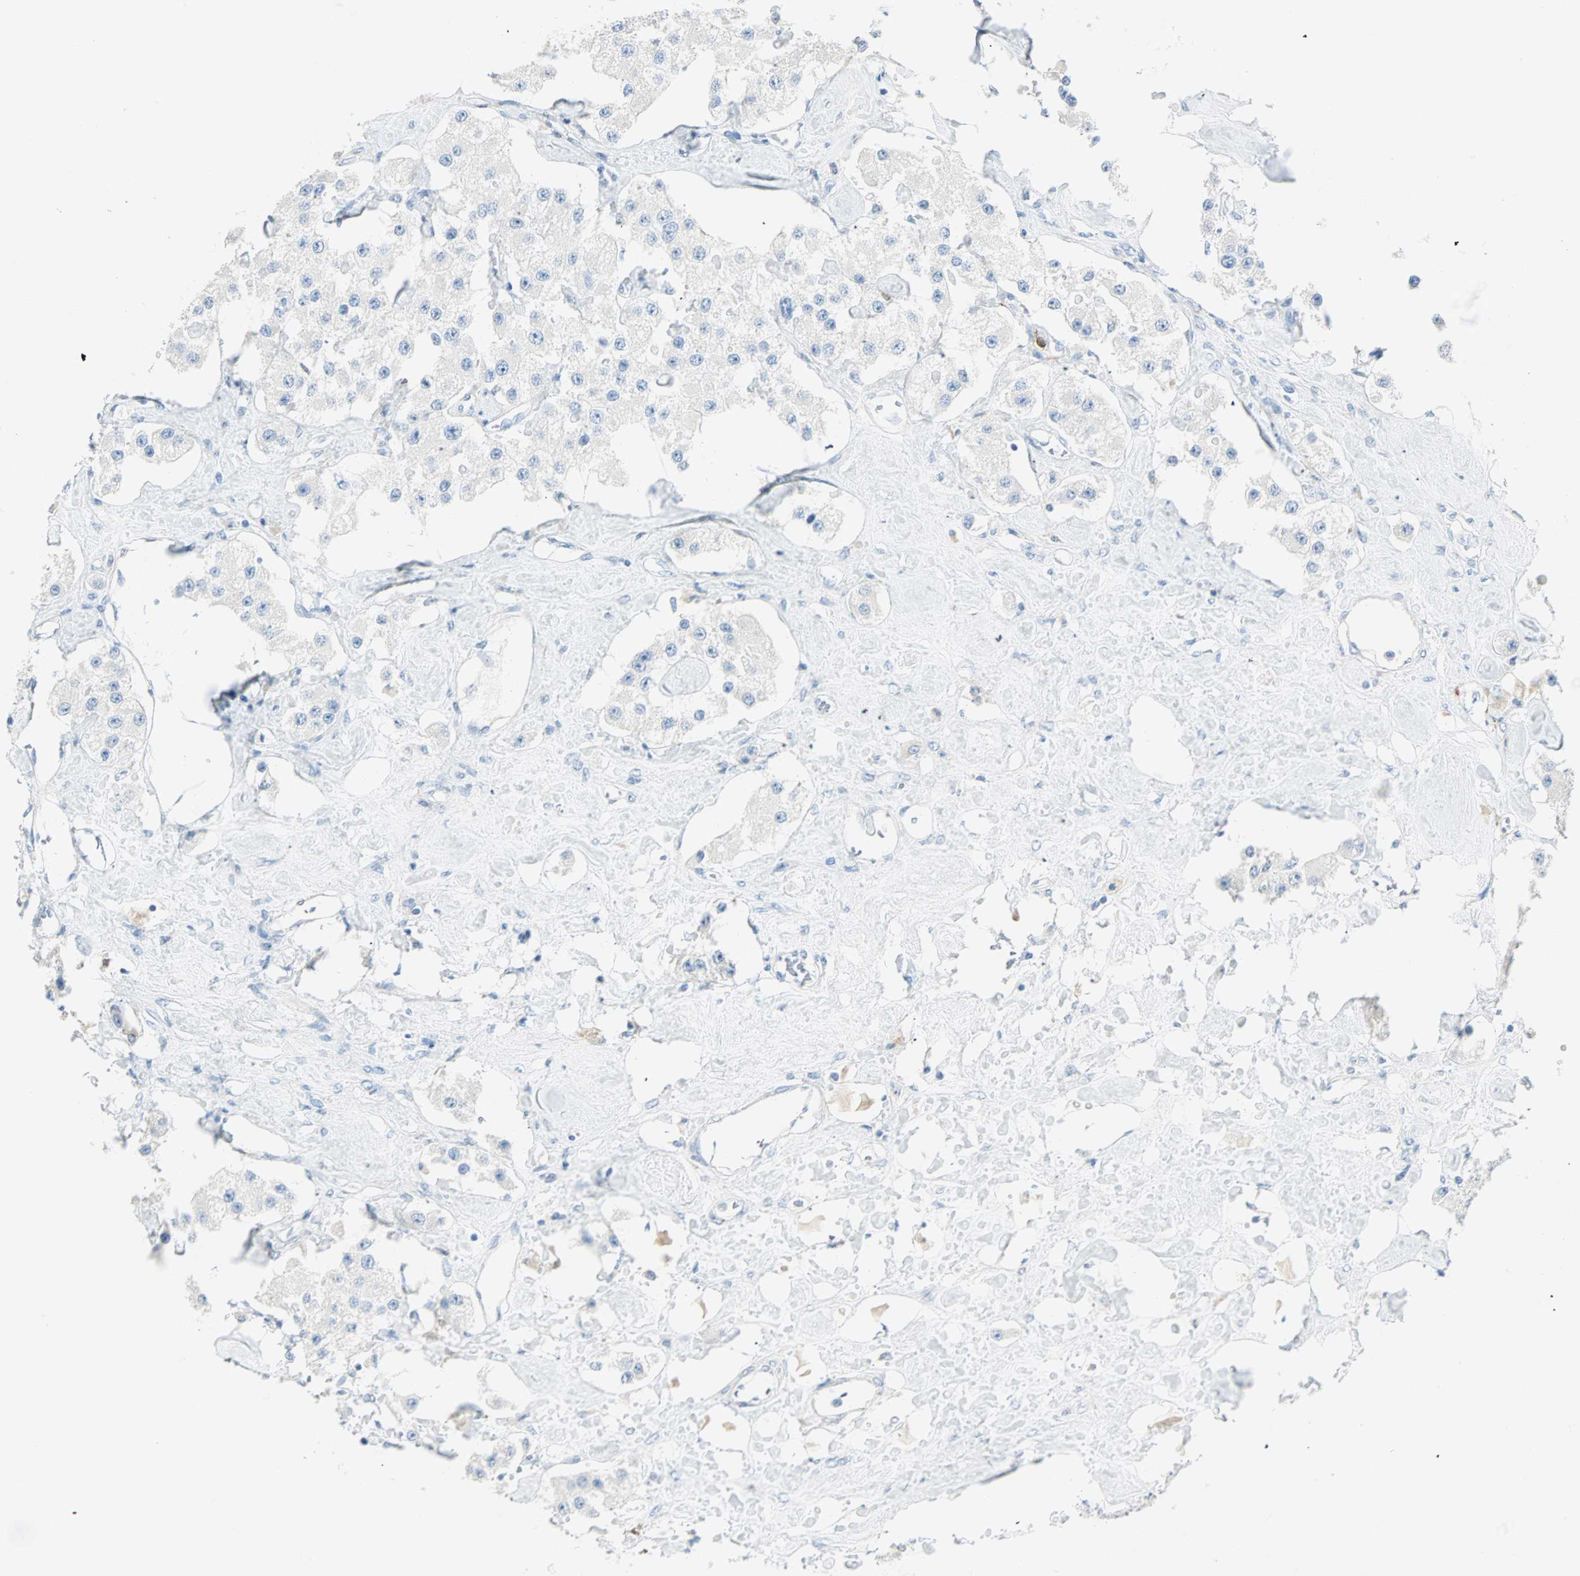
{"staining": {"intensity": "negative", "quantity": "none", "location": "none"}, "tissue": "carcinoid", "cell_type": "Tumor cells", "image_type": "cancer", "snomed": [{"axis": "morphology", "description": "Carcinoid, malignant, NOS"}, {"axis": "topography", "description": "Pancreas"}], "caption": "Tumor cells show no significant protein staining in malignant carcinoid. (IHC, brightfield microscopy, high magnification).", "gene": "ATF6", "patient": {"sex": "male", "age": 41}}